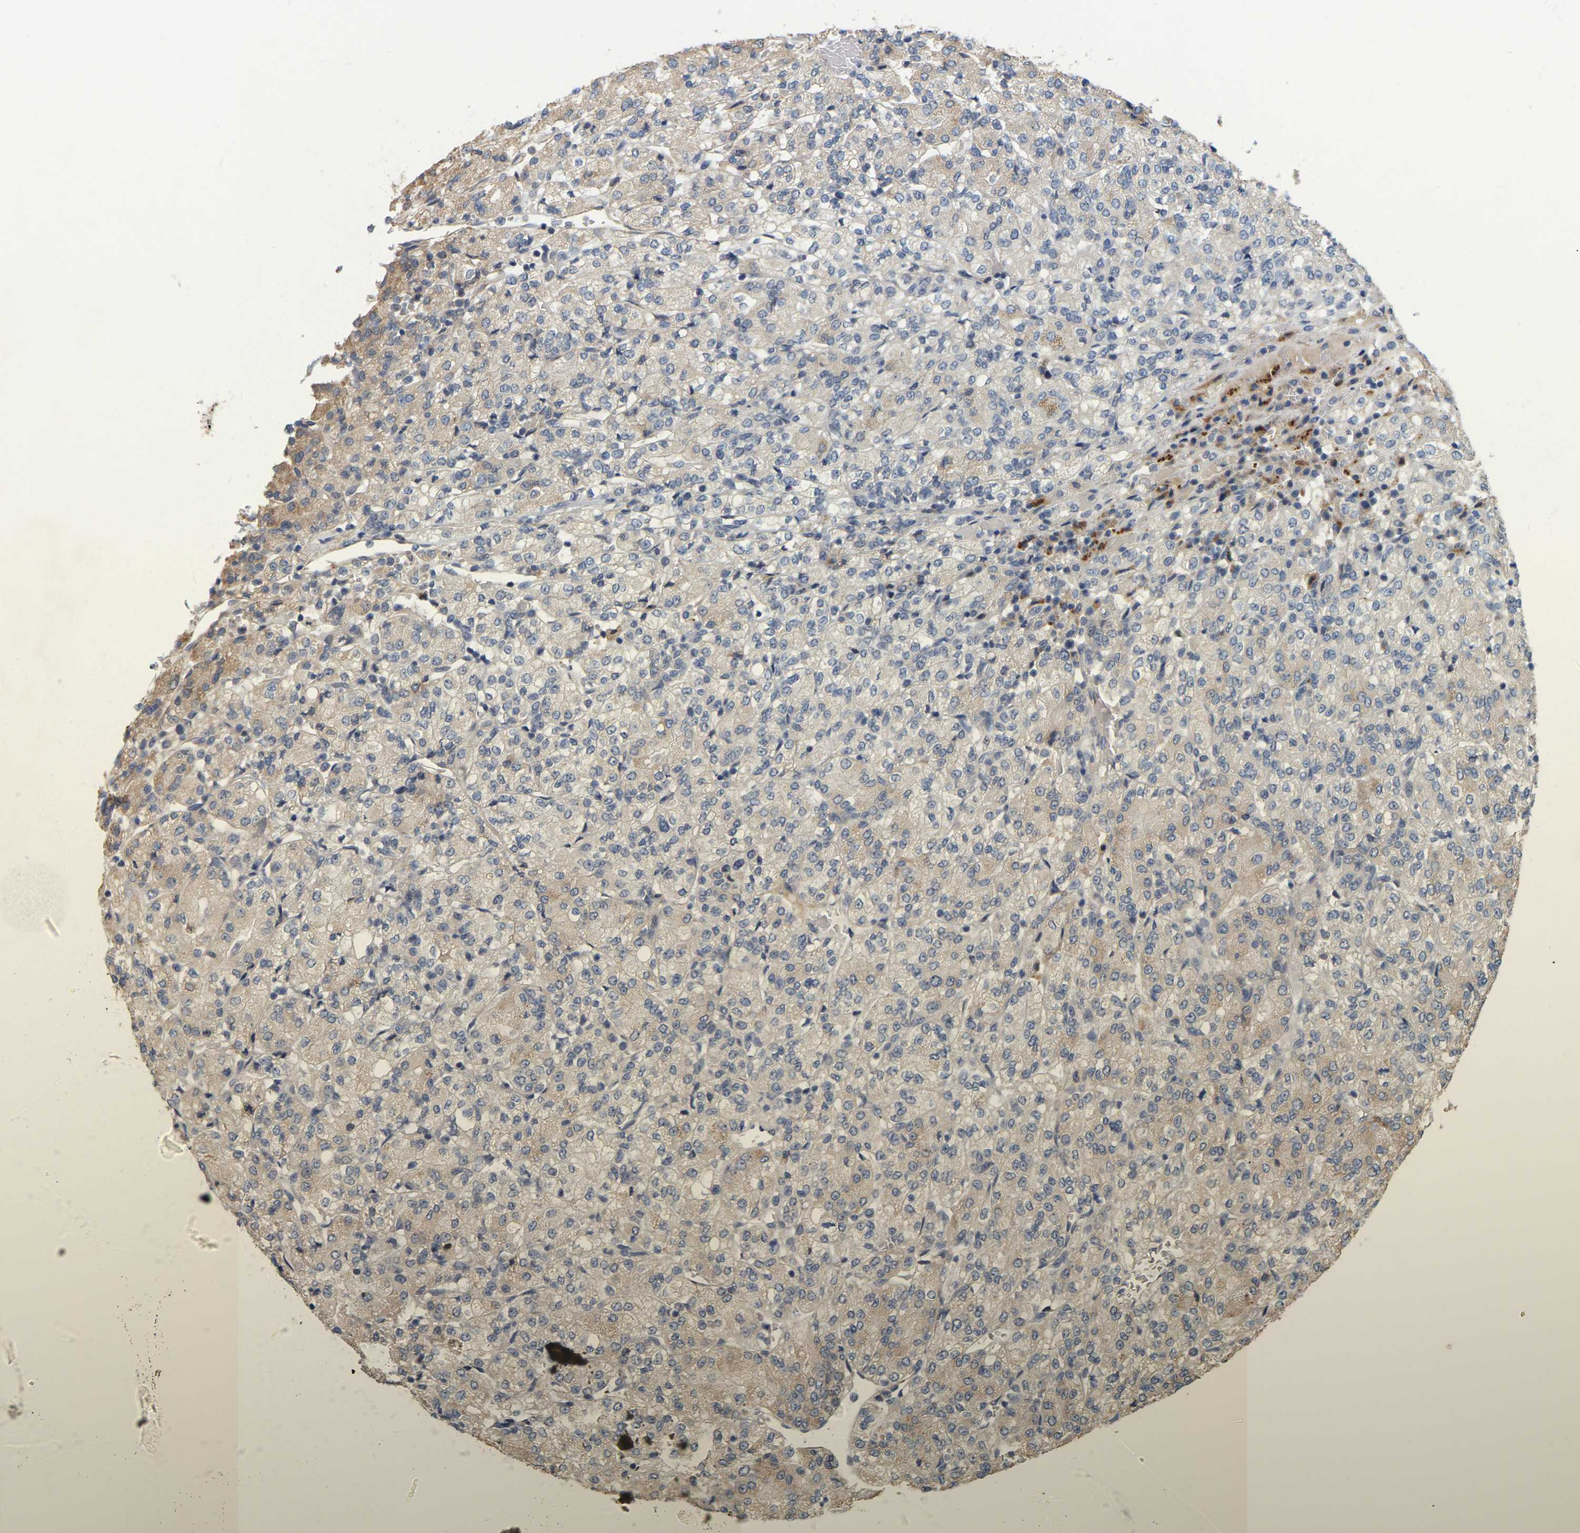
{"staining": {"intensity": "weak", "quantity": "25%-75%", "location": "cytoplasmic/membranous"}, "tissue": "renal cancer", "cell_type": "Tumor cells", "image_type": "cancer", "snomed": [{"axis": "morphology", "description": "Adenocarcinoma, NOS"}, {"axis": "topography", "description": "Kidney"}], "caption": "High-magnification brightfield microscopy of renal cancer stained with DAB (brown) and counterstained with hematoxylin (blue). tumor cells exhibit weak cytoplasmic/membranous positivity is present in about25%-75% of cells.", "gene": "SSH1", "patient": {"sex": "male", "age": 77}}